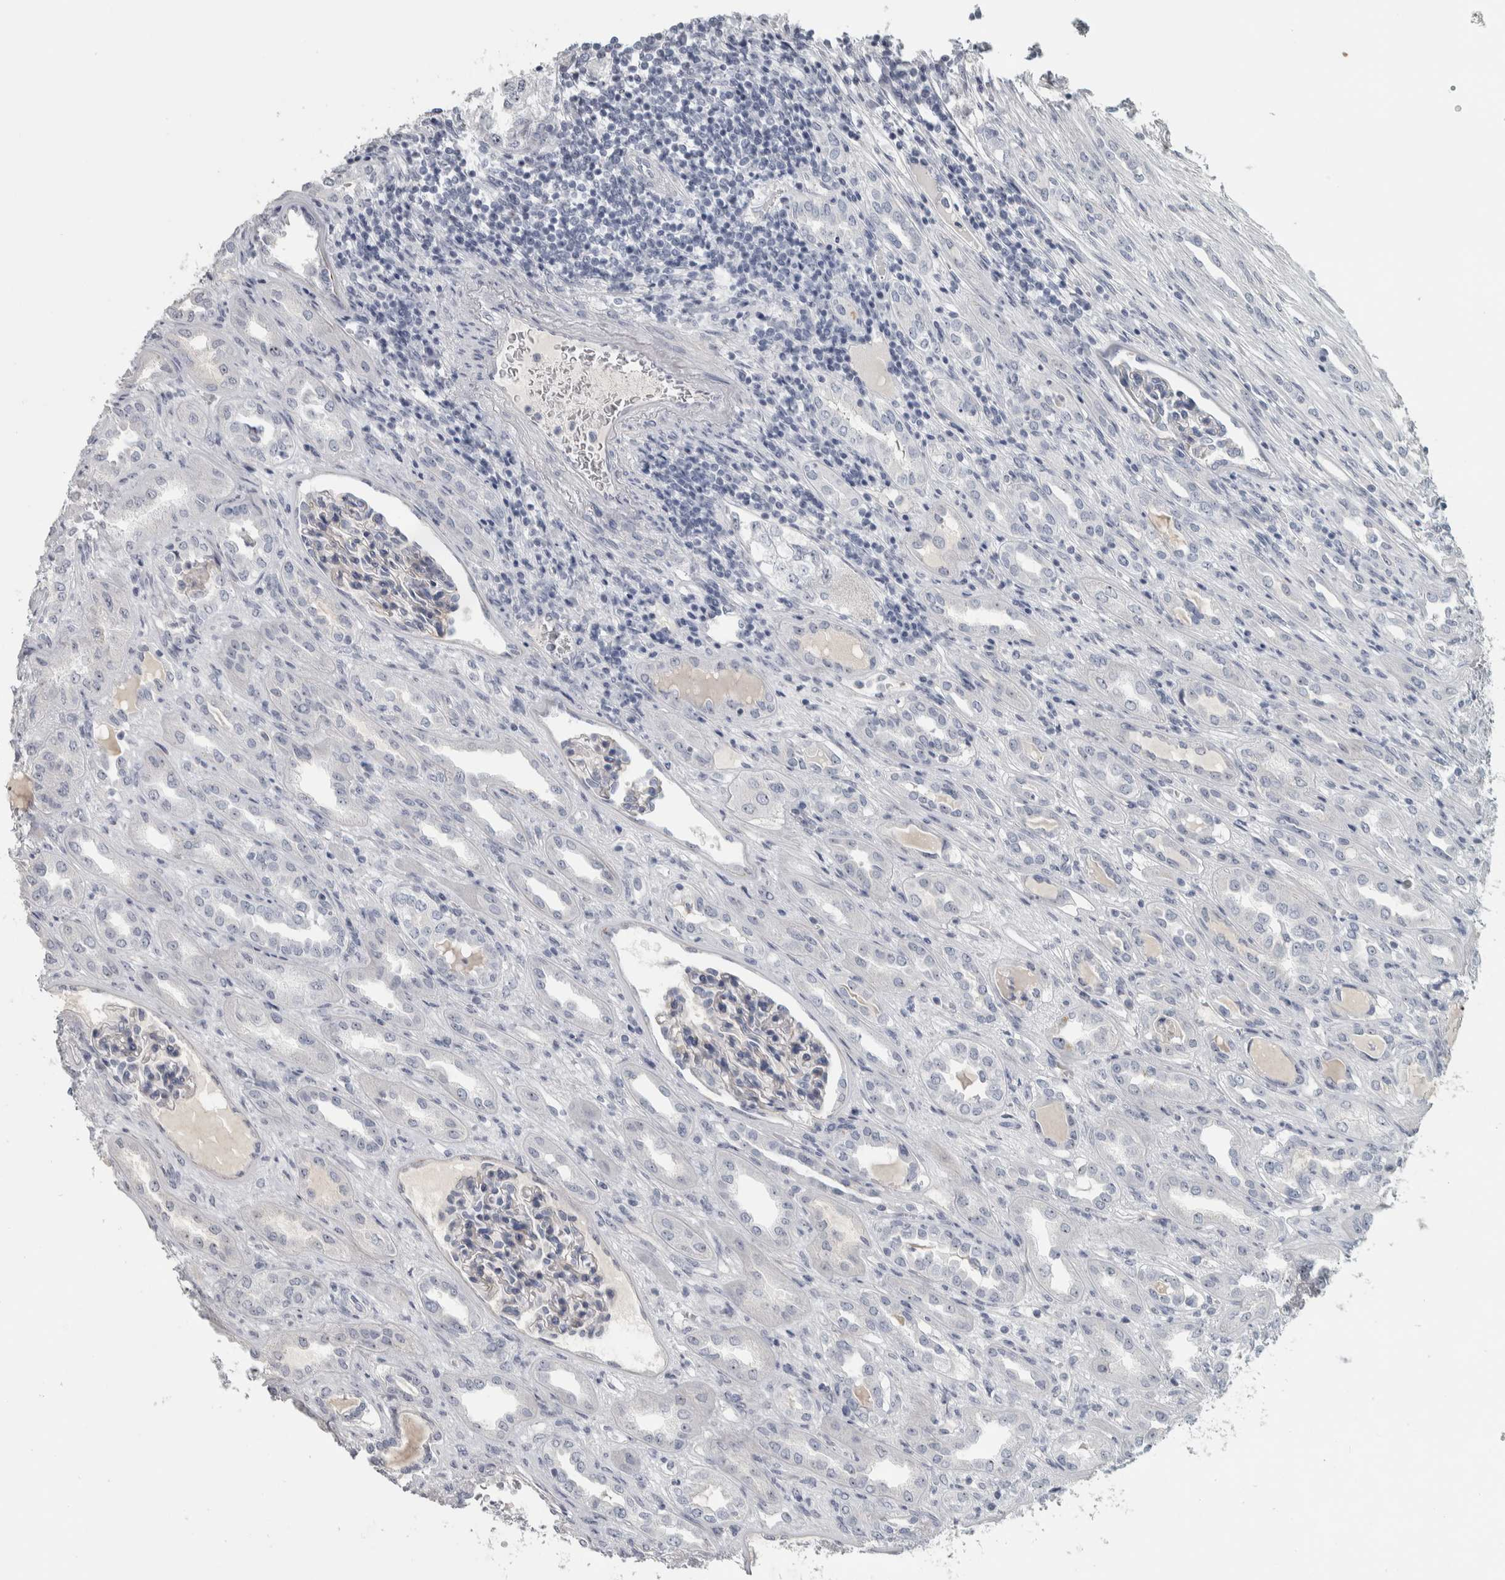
{"staining": {"intensity": "weak", "quantity": "<25%", "location": "nuclear"}, "tissue": "renal cancer", "cell_type": "Tumor cells", "image_type": "cancer", "snomed": [{"axis": "morphology", "description": "Adenocarcinoma, NOS"}, {"axis": "topography", "description": "Kidney"}], "caption": "IHC image of neoplastic tissue: human renal cancer (adenocarcinoma) stained with DAB (3,3'-diaminobenzidine) reveals no significant protein positivity in tumor cells.", "gene": "DCAF10", "patient": {"sex": "female", "age": 54}}